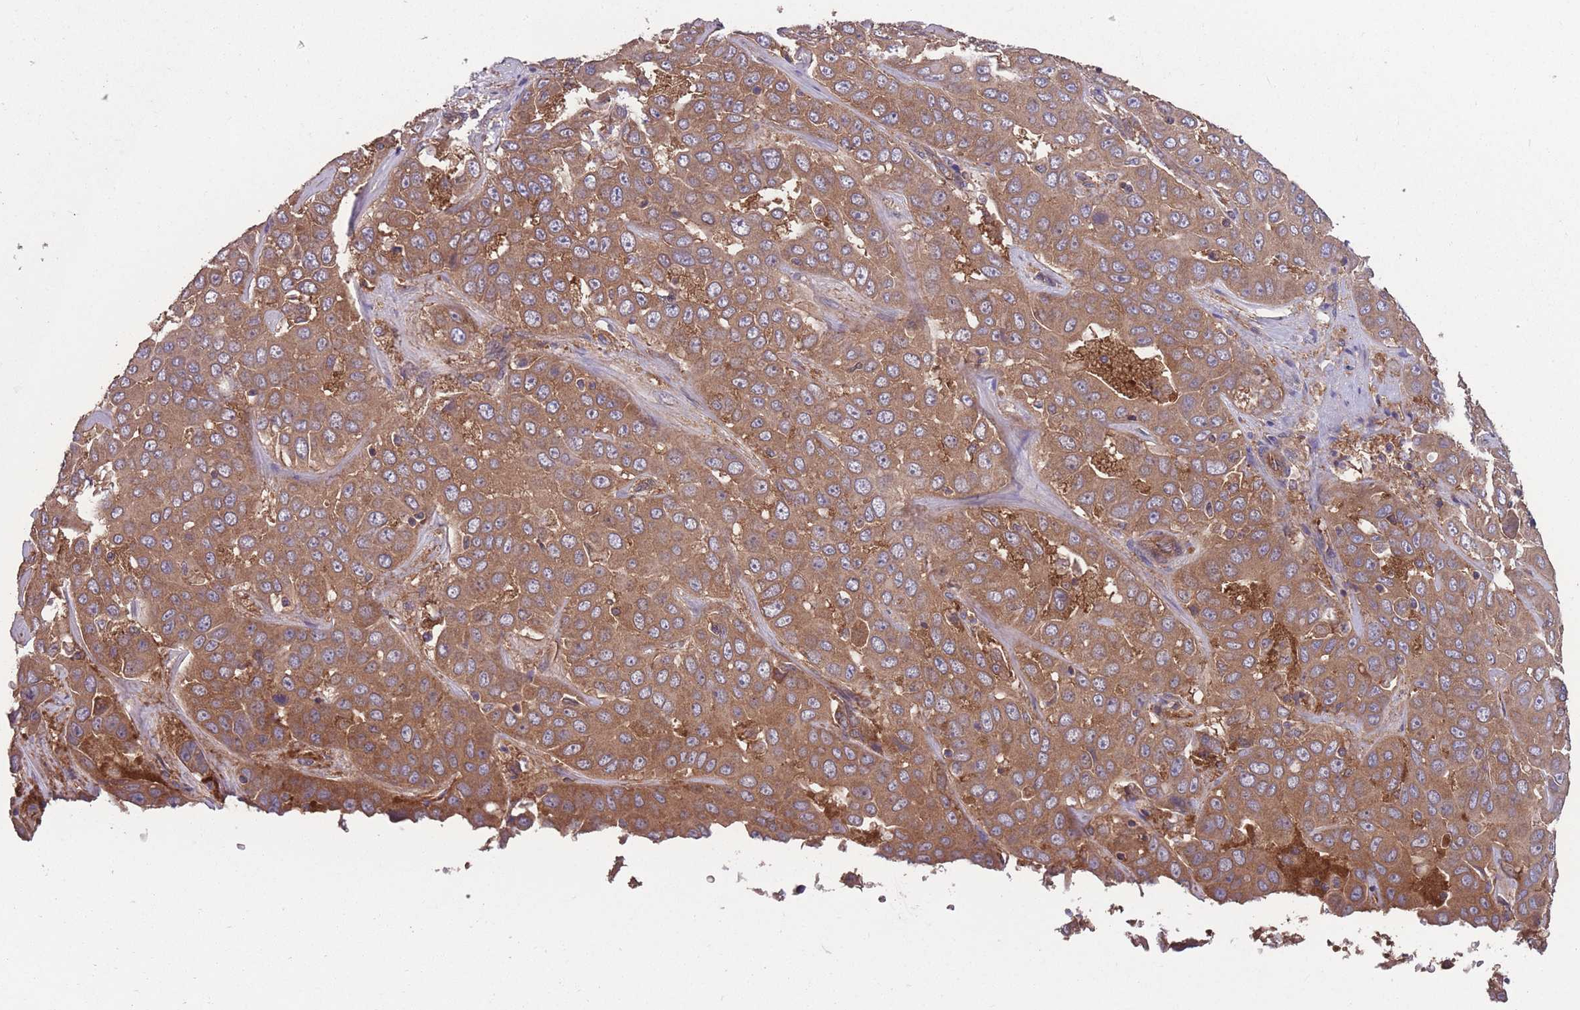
{"staining": {"intensity": "moderate", "quantity": ">75%", "location": "cytoplasmic/membranous"}, "tissue": "liver cancer", "cell_type": "Tumor cells", "image_type": "cancer", "snomed": [{"axis": "morphology", "description": "Cholangiocarcinoma"}, {"axis": "topography", "description": "Liver"}], "caption": "A micrograph of cholangiocarcinoma (liver) stained for a protein demonstrates moderate cytoplasmic/membranous brown staining in tumor cells.", "gene": "ZPR1", "patient": {"sex": "female", "age": 52}}